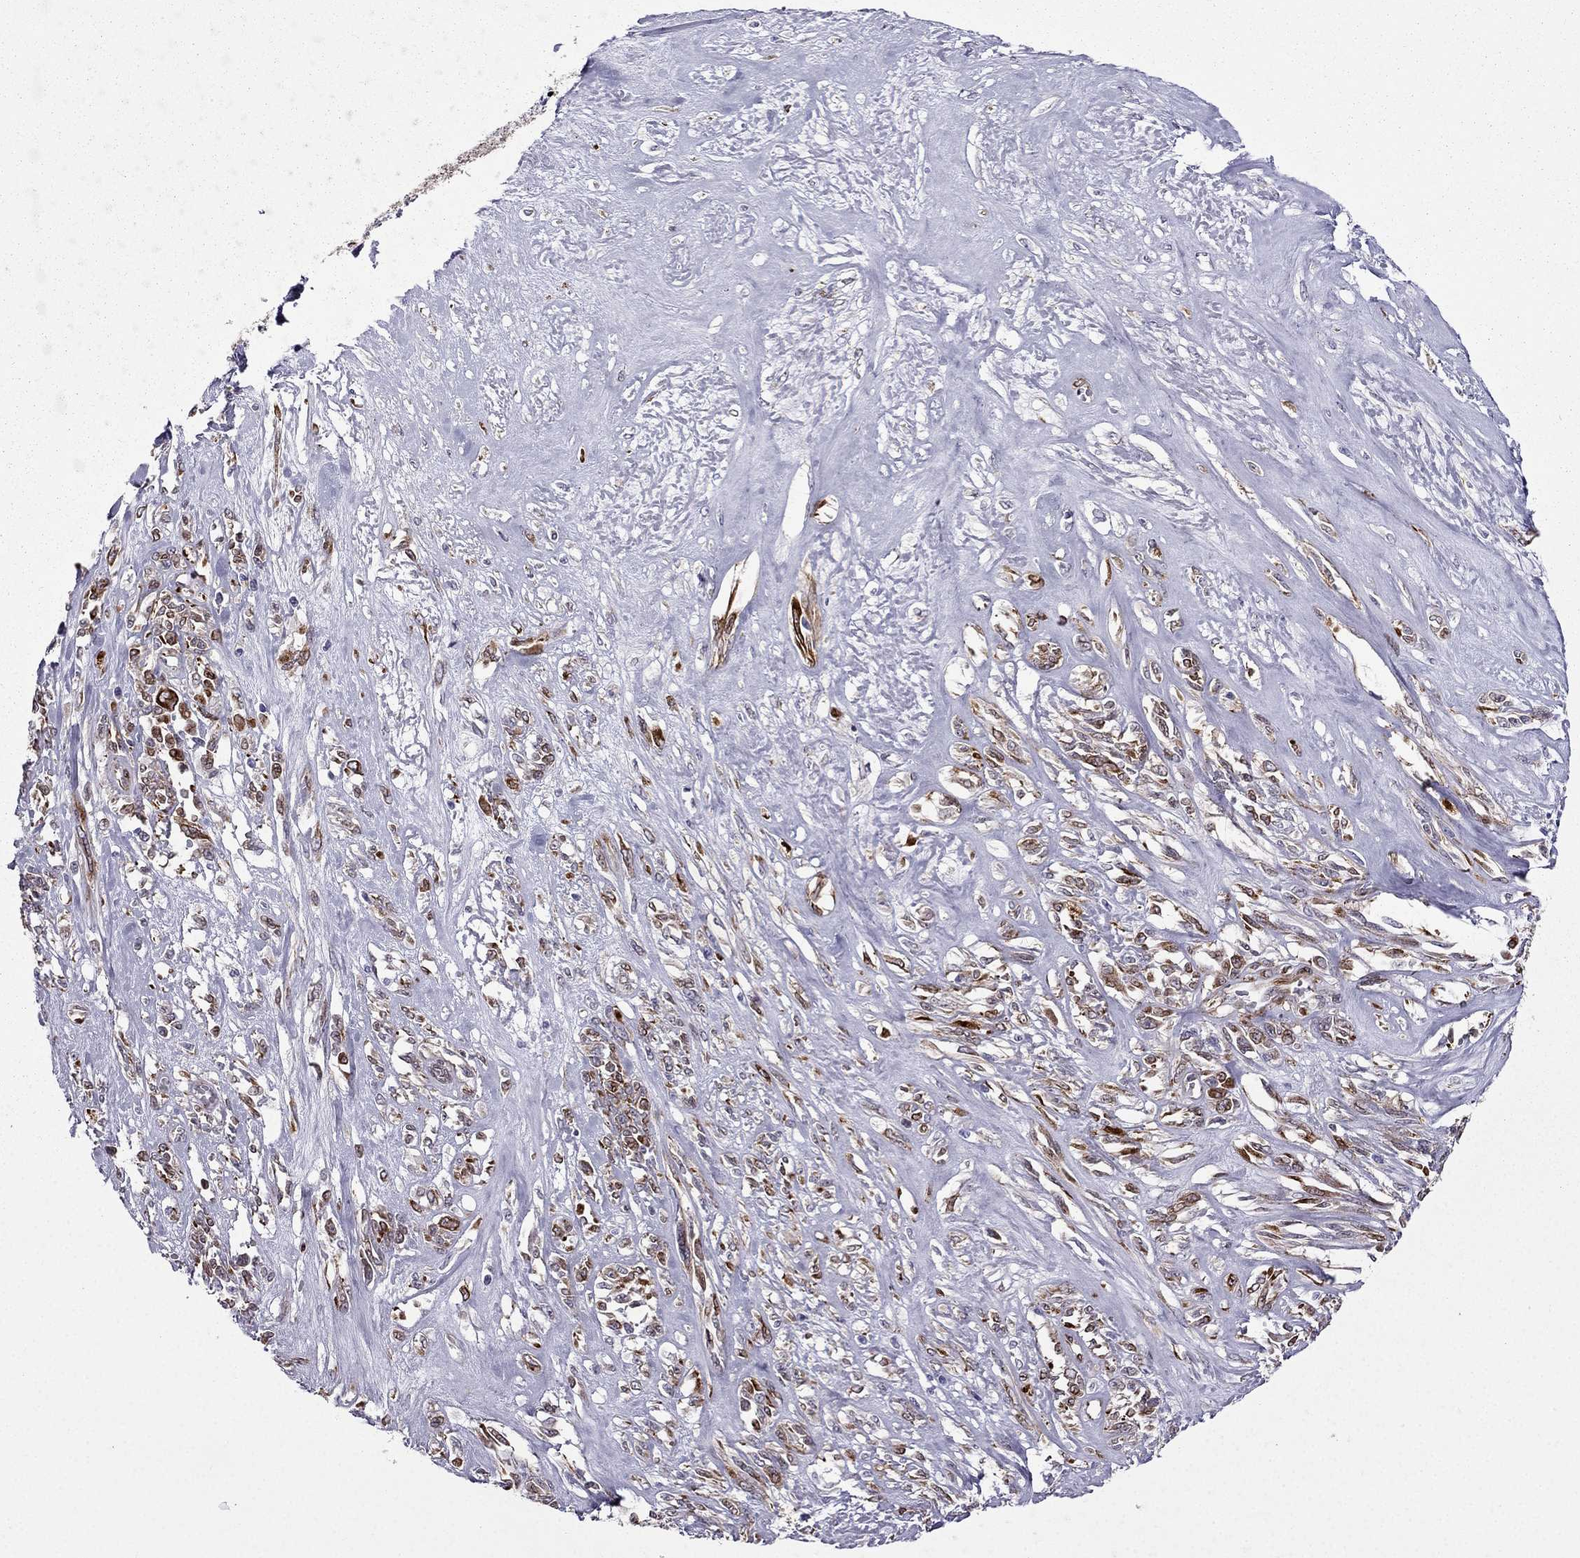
{"staining": {"intensity": "strong", "quantity": "25%-75%", "location": "cytoplasmic/membranous"}, "tissue": "melanoma", "cell_type": "Tumor cells", "image_type": "cancer", "snomed": [{"axis": "morphology", "description": "Malignant melanoma, NOS"}, {"axis": "topography", "description": "Skin"}], "caption": "Malignant melanoma stained with DAB IHC exhibits high levels of strong cytoplasmic/membranous expression in approximately 25%-75% of tumor cells.", "gene": "IKBIP", "patient": {"sex": "female", "age": 91}}